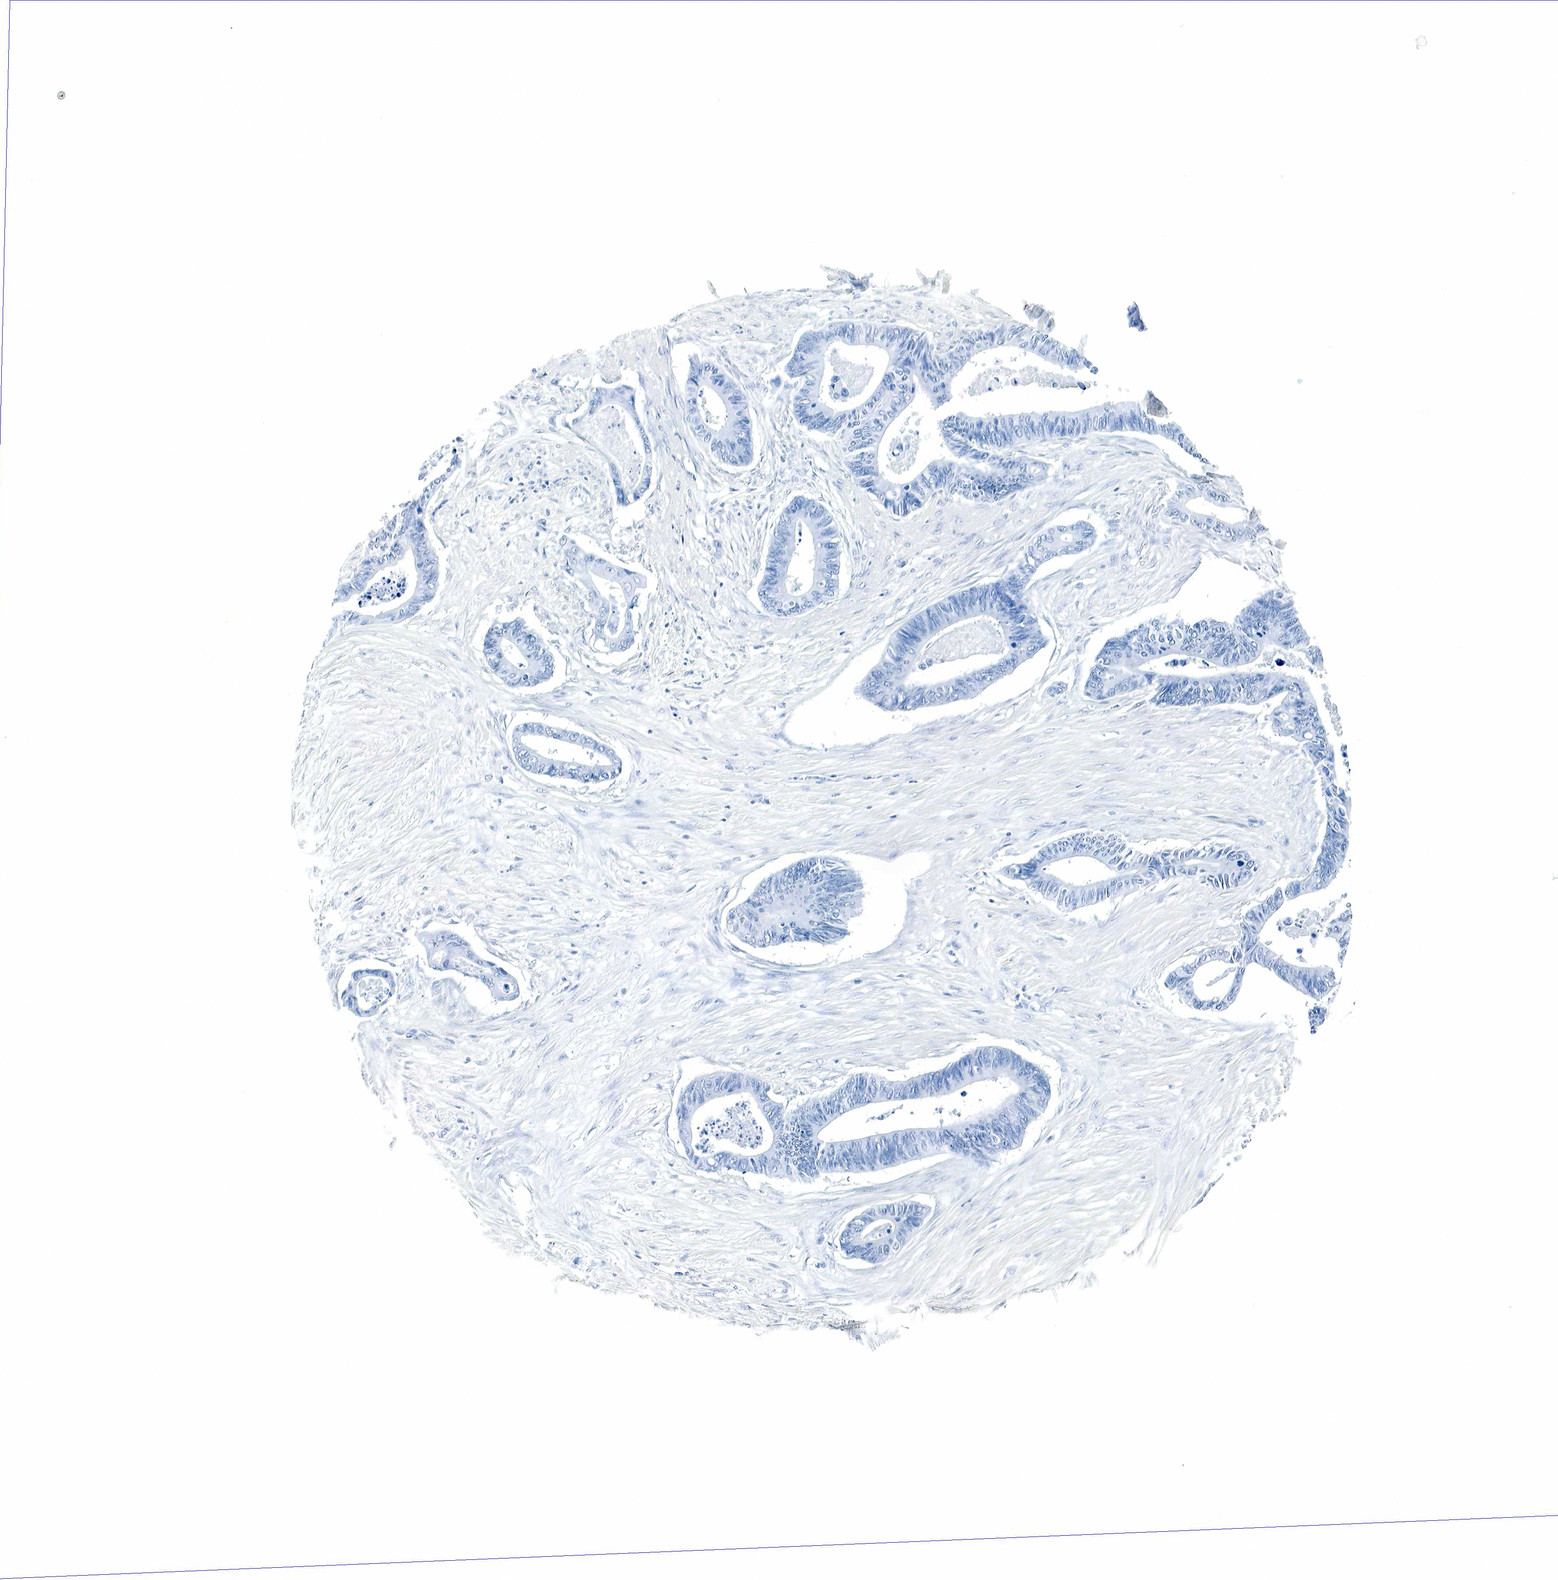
{"staining": {"intensity": "negative", "quantity": "none", "location": "none"}, "tissue": "pancreatic cancer", "cell_type": "Tumor cells", "image_type": "cancer", "snomed": [{"axis": "morphology", "description": "Adenocarcinoma, NOS"}, {"axis": "topography", "description": "Pancreas"}], "caption": "Immunohistochemical staining of human pancreatic cancer demonstrates no significant expression in tumor cells.", "gene": "GAST", "patient": {"sex": "female", "age": 52}}